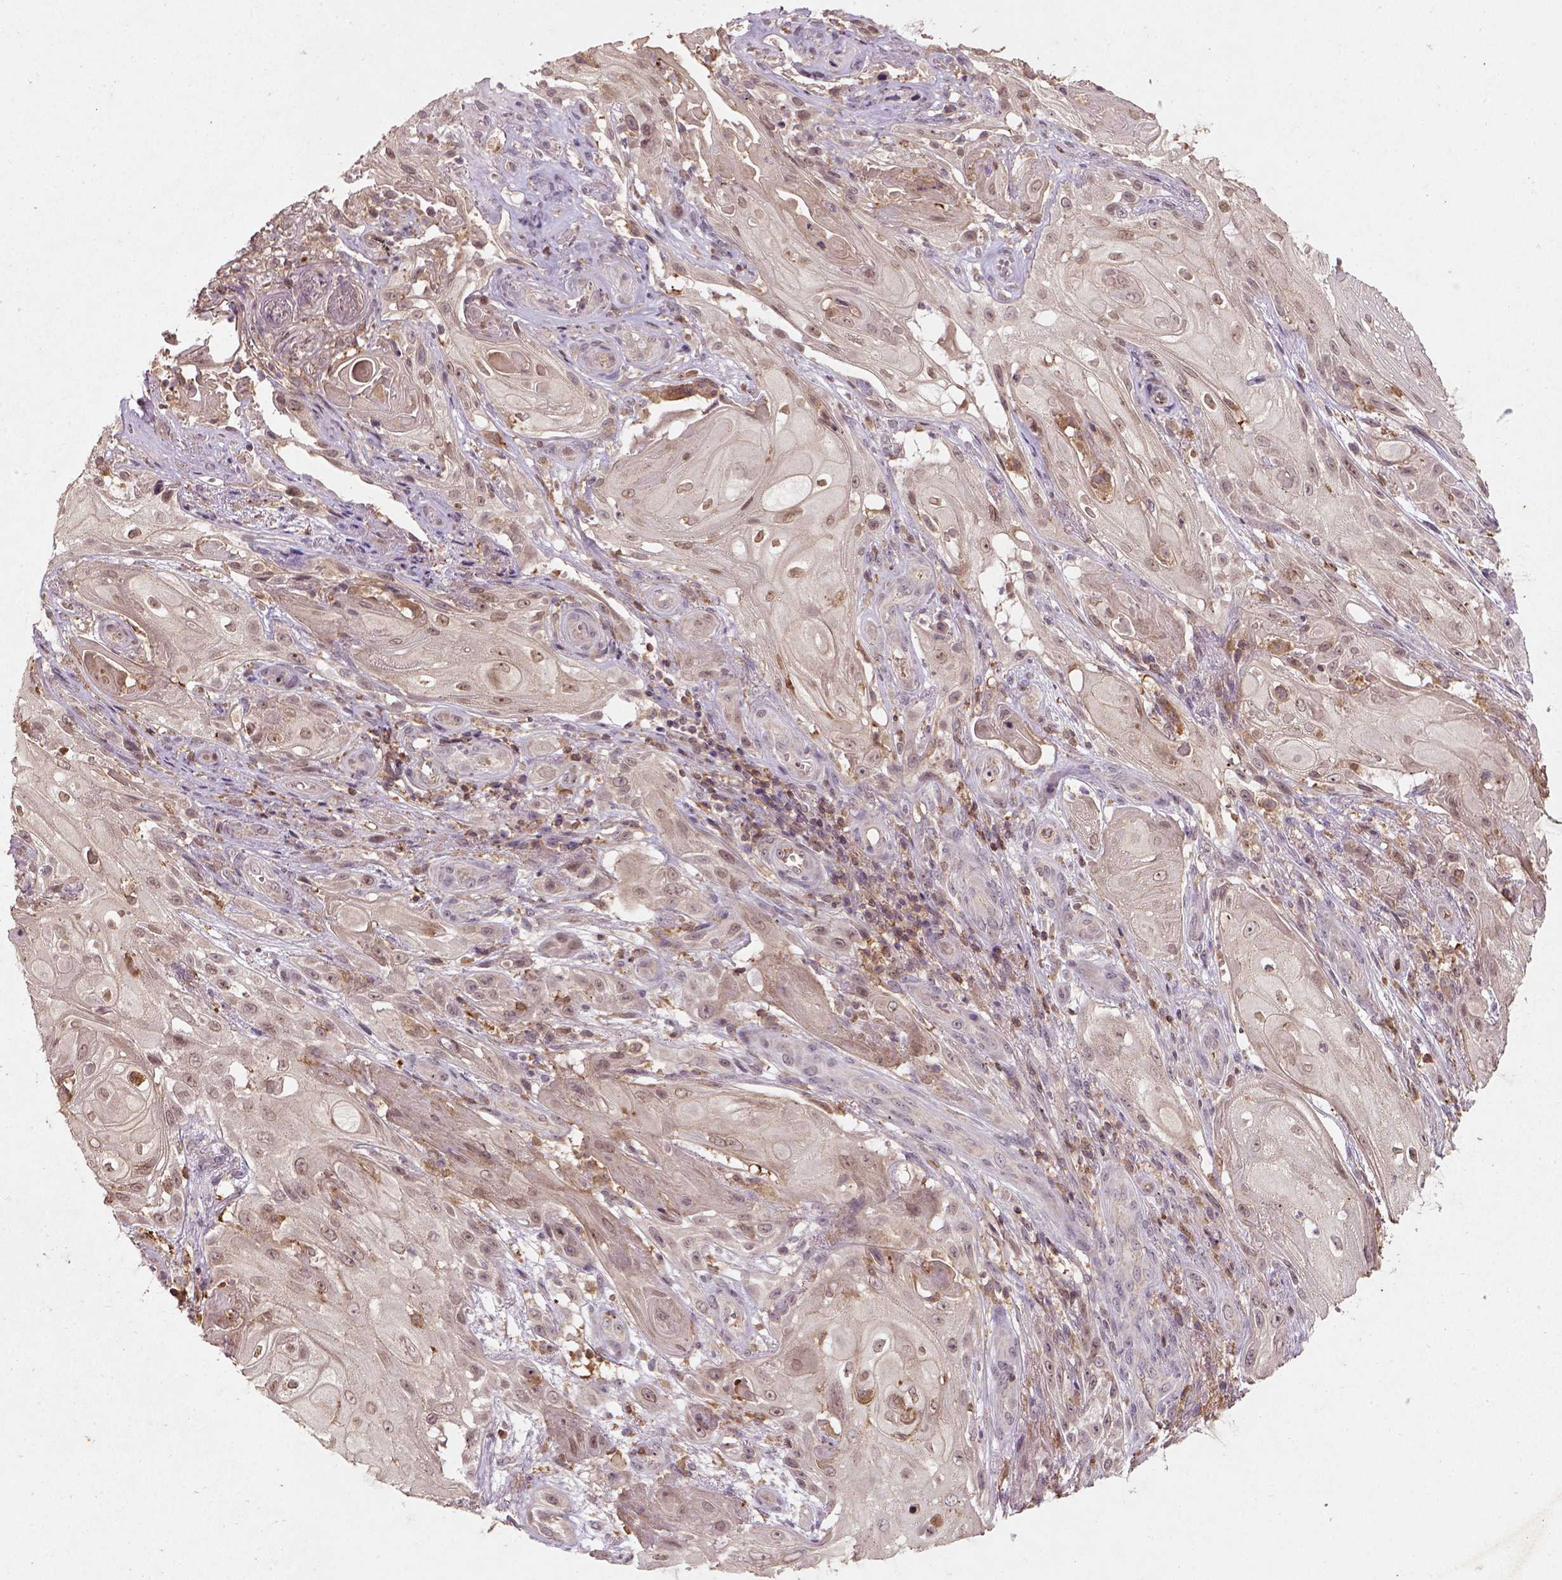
{"staining": {"intensity": "negative", "quantity": "none", "location": "none"}, "tissue": "skin cancer", "cell_type": "Tumor cells", "image_type": "cancer", "snomed": [{"axis": "morphology", "description": "Squamous cell carcinoma, NOS"}, {"axis": "topography", "description": "Skin"}], "caption": "DAB immunohistochemical staining of skin cancer (squamous cell carcinoma) exhibits no significant staining in tumor cells.", "gene": "CAMKK1", "patient": {"sex": "male", "age": 62}}